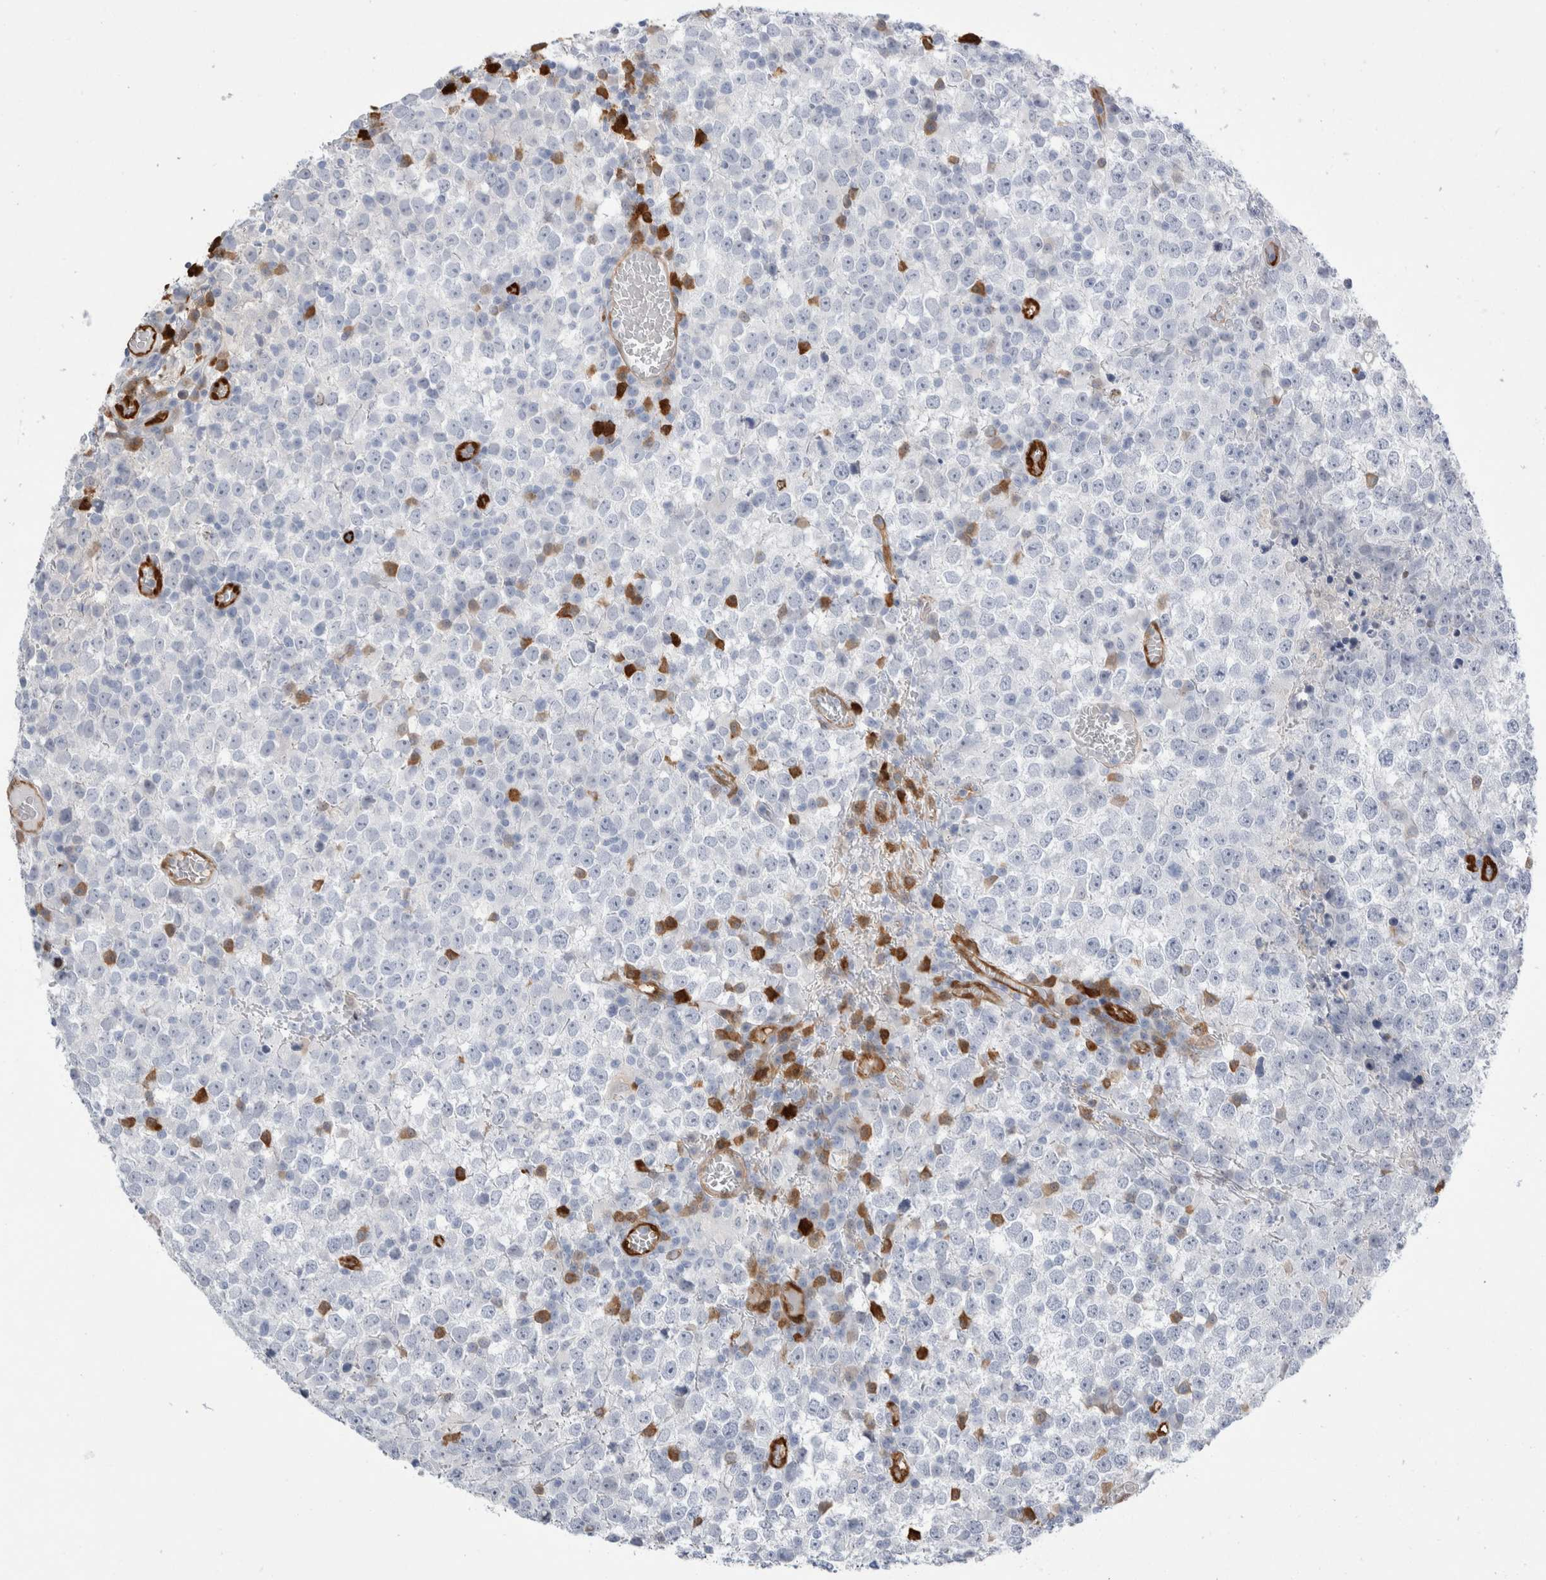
{"staining": {"intensity": "negative", "quantity": "none", "location": "none"}, "tissue": "testis cancer", "cell_type": "Tumor cells", "image_type": "cancer", "snomed": [{"axis": "morphology", "description": "Seminoma, NOS"}, {"axis": "topography", "description": "Testis"}], "caption": "Image shows no protein expression in tumor cells of seminoma (testis) tissue.", "gene": "NAPEPLD", "patient": {"sex": "male", "age": 65}}